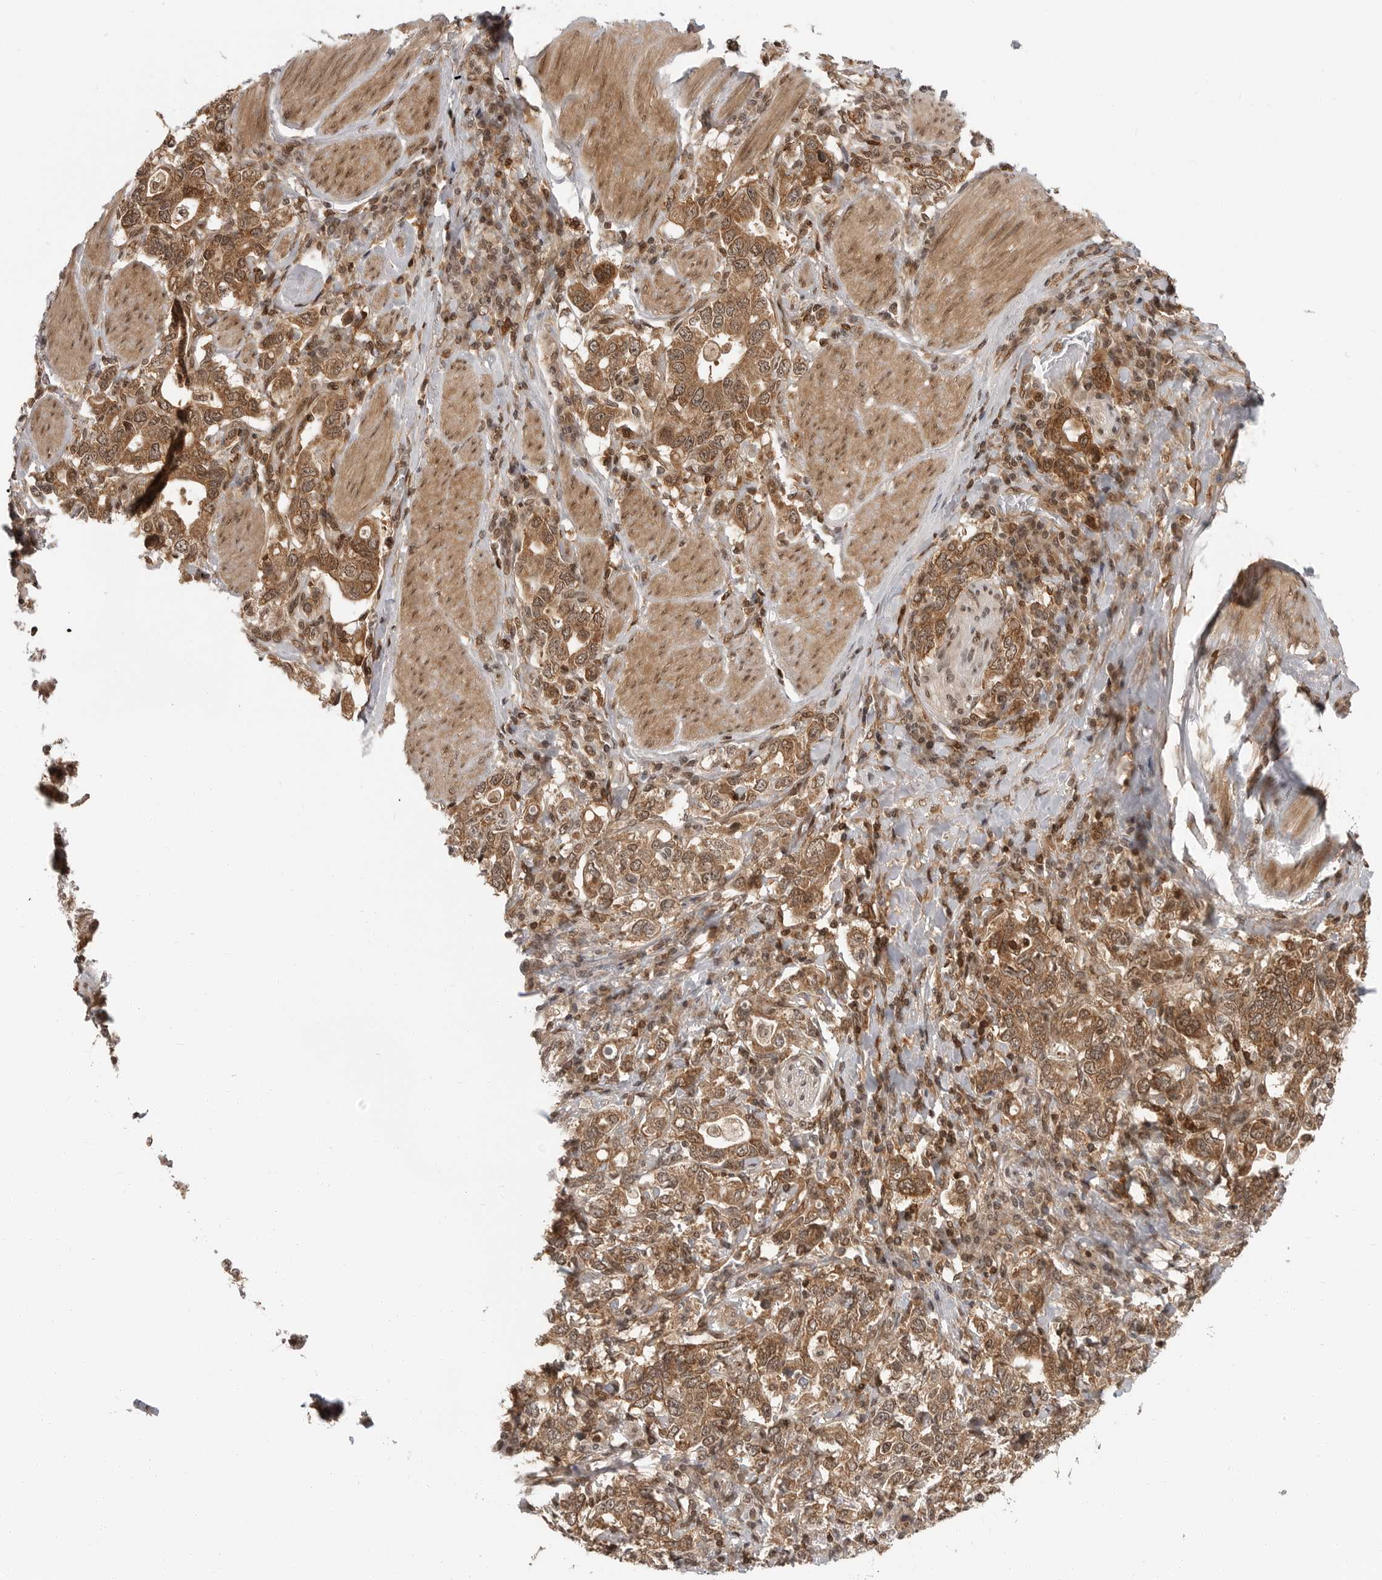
{"staining": {"intensity": "moderate", "quantity": ">75%", "location": "cytoplasmic/membranous,nuclear"}, "tissue": "stomach cancer", "cell_type": "Tumor cells", "image_type": "cancer", "snomed": [{"axis": "morphology", "description": "Adenocarcinoma, NOS"}, {"axis": "topography", "description": "Stomach, upper"}], "caption": "Protein expression analysis of human stomach adenocarcinoma reveals moderate cytoplasmic/membranous and nuclear expression in approximately >75% of tumor cells.", "gene": "SZRD1", "patient": {"sex": "male", "age": 62}}